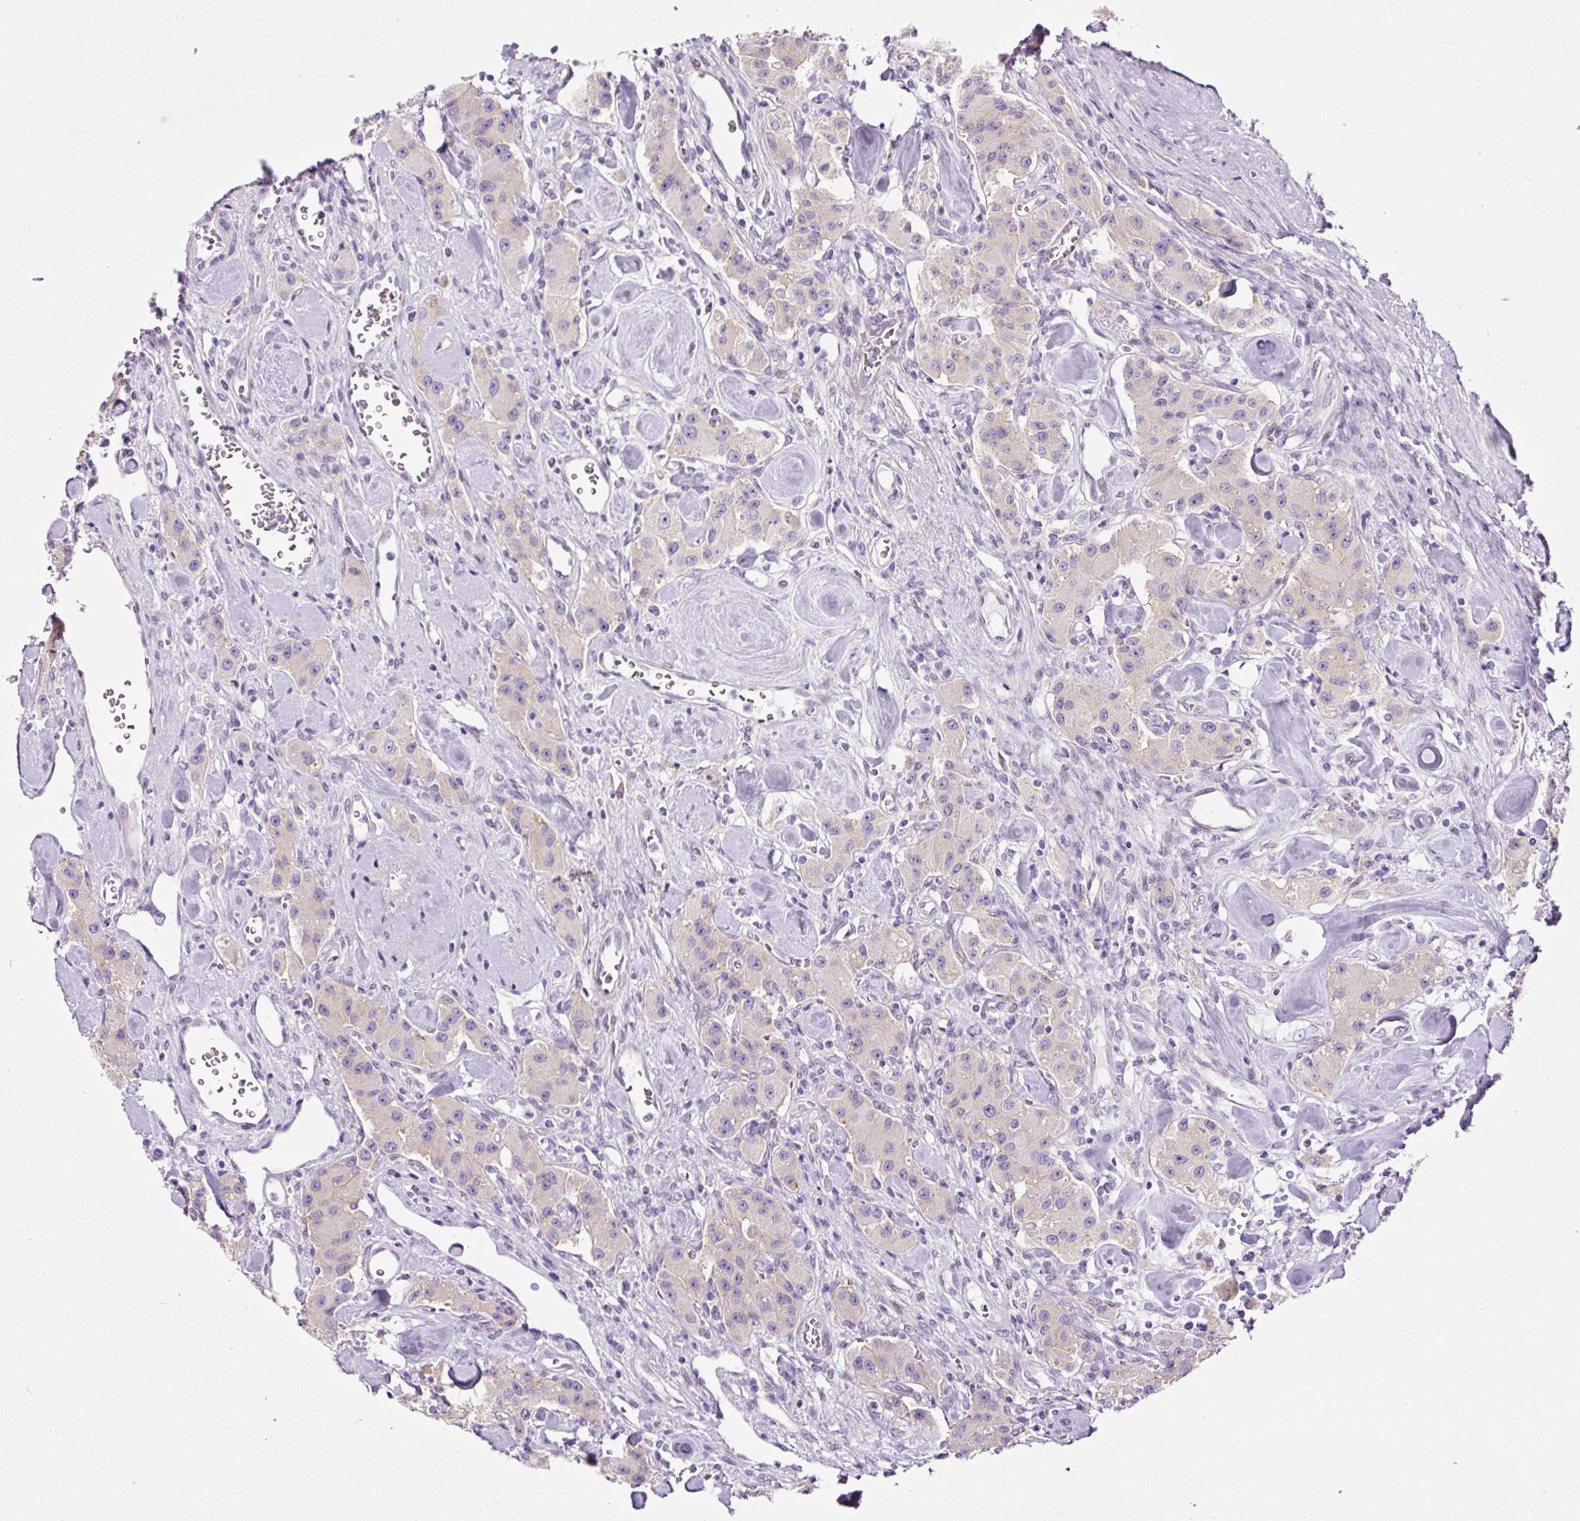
{"staining": {"intensity": "negative", "quantity": "none", "location": "none"}, "tissue": "carcinoid", "cell_type": "Tumor cells", "image_type": "cancer", "snomed": [{"axis": "morphology", "description": "Carcinoid, malignant, NOS"}, {"axis": "topography", "description": "Pancreas"}], "caption": "There is no significant staining in tumor cells of carcinoid (malignant). (DAB (3,3'-diaminobenzidine) IHC visualized using brightfield microscopy, high magnification).", "gene": "SRC", "patient": {"sex": "male", "age": 41}}